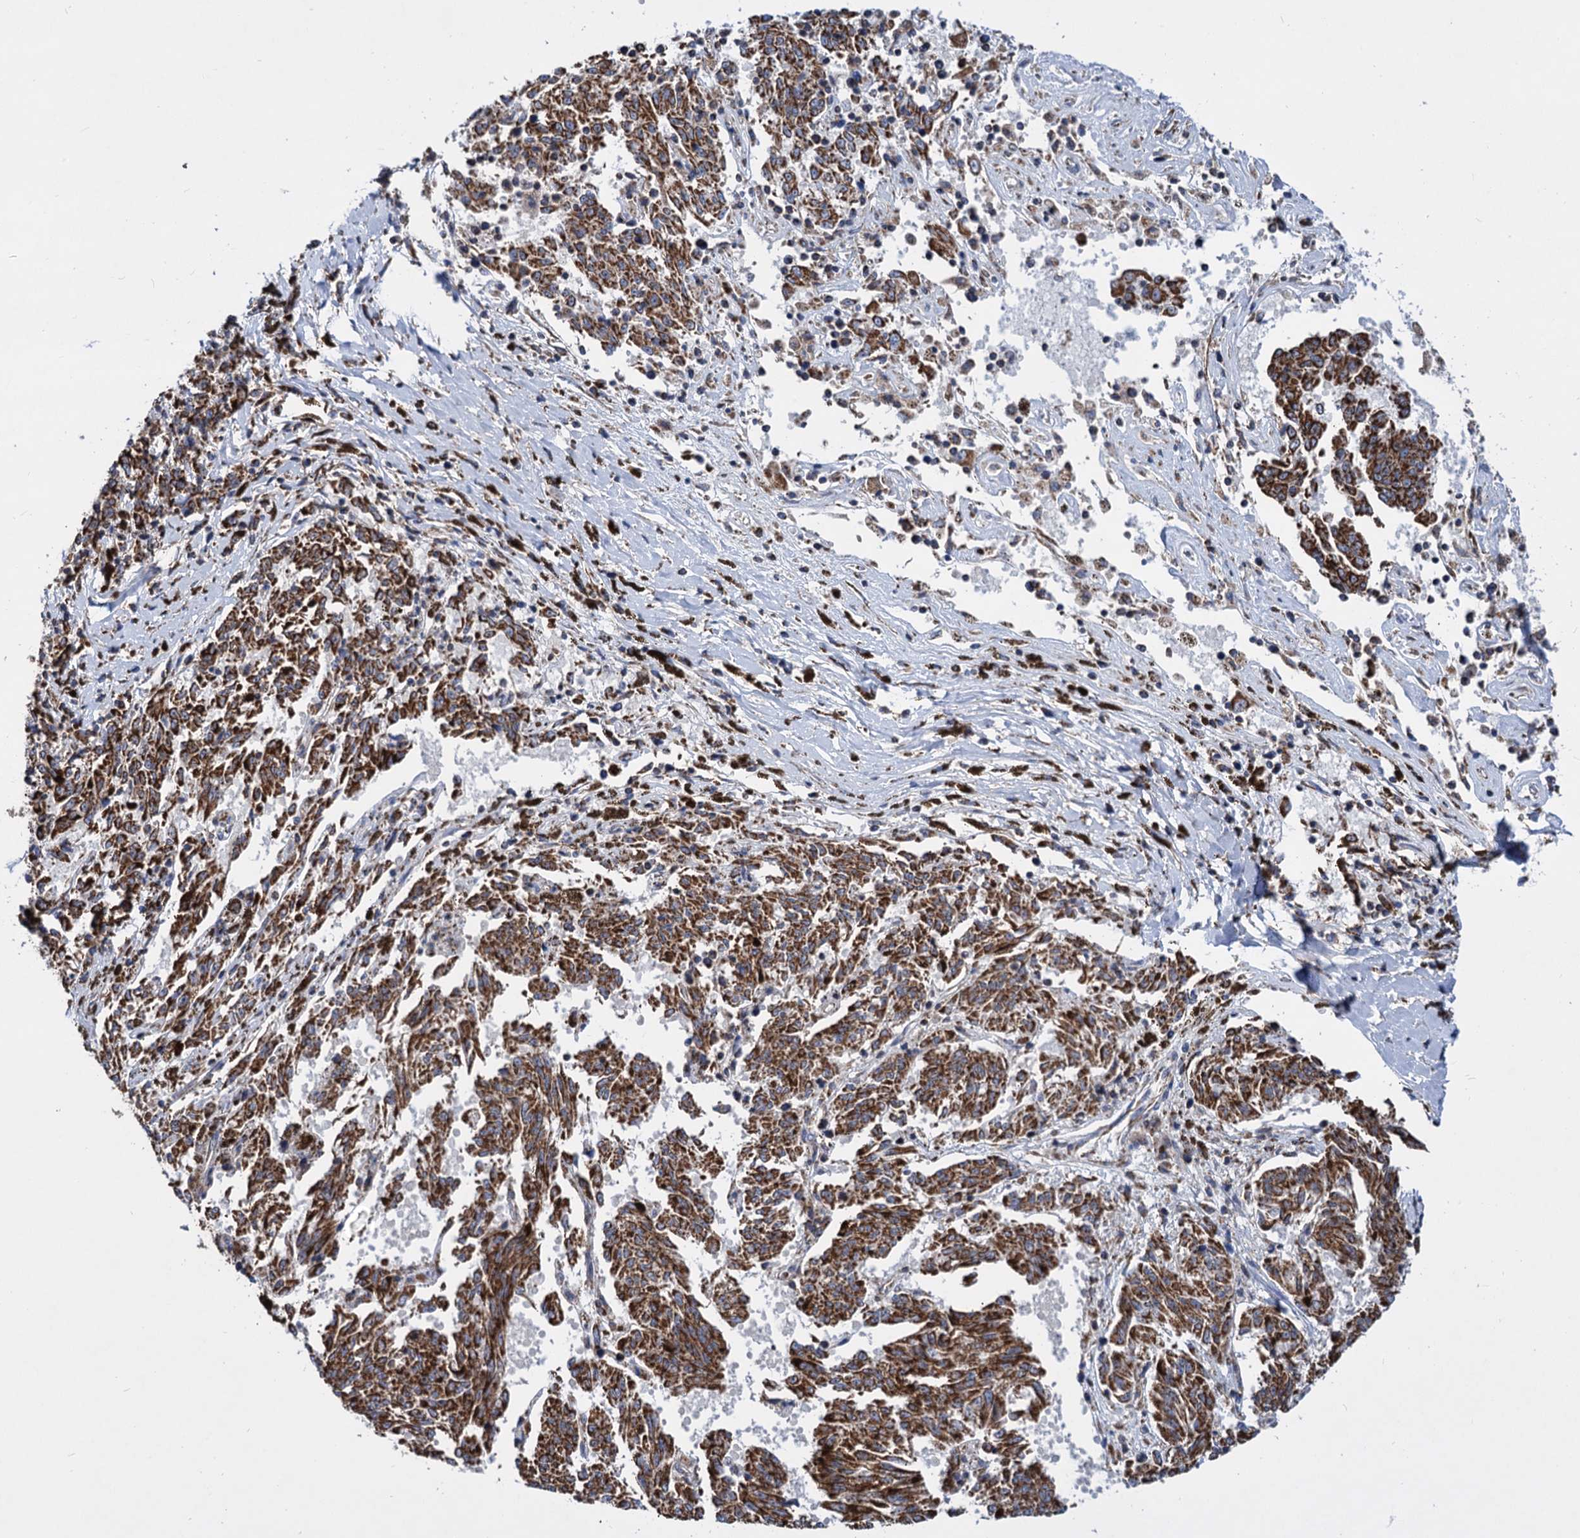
{"staining": {"intensity": "strong", "quantity": ">75%", "location": "cytoplasmic/membranous"}, "tissue": "melanoma", "cell_type": "Tumor cells", "image_type": "cancer", "snomed": [{"axis": "morphology", "description": "Malignant melanoma, NOS"}, {"axis": "topography", "description": "Skin"}], "caption": "Protein expression by immunohistochemistry (IHC) demonstrates strong cytoplasmic/membranous positivity in about >75% of tumor cells in melanoma. (Brightfield microscopy of DAB IHC at high magnification).", "gene": "TIMM10", "patient": {"sex": "female", "age": 72}}